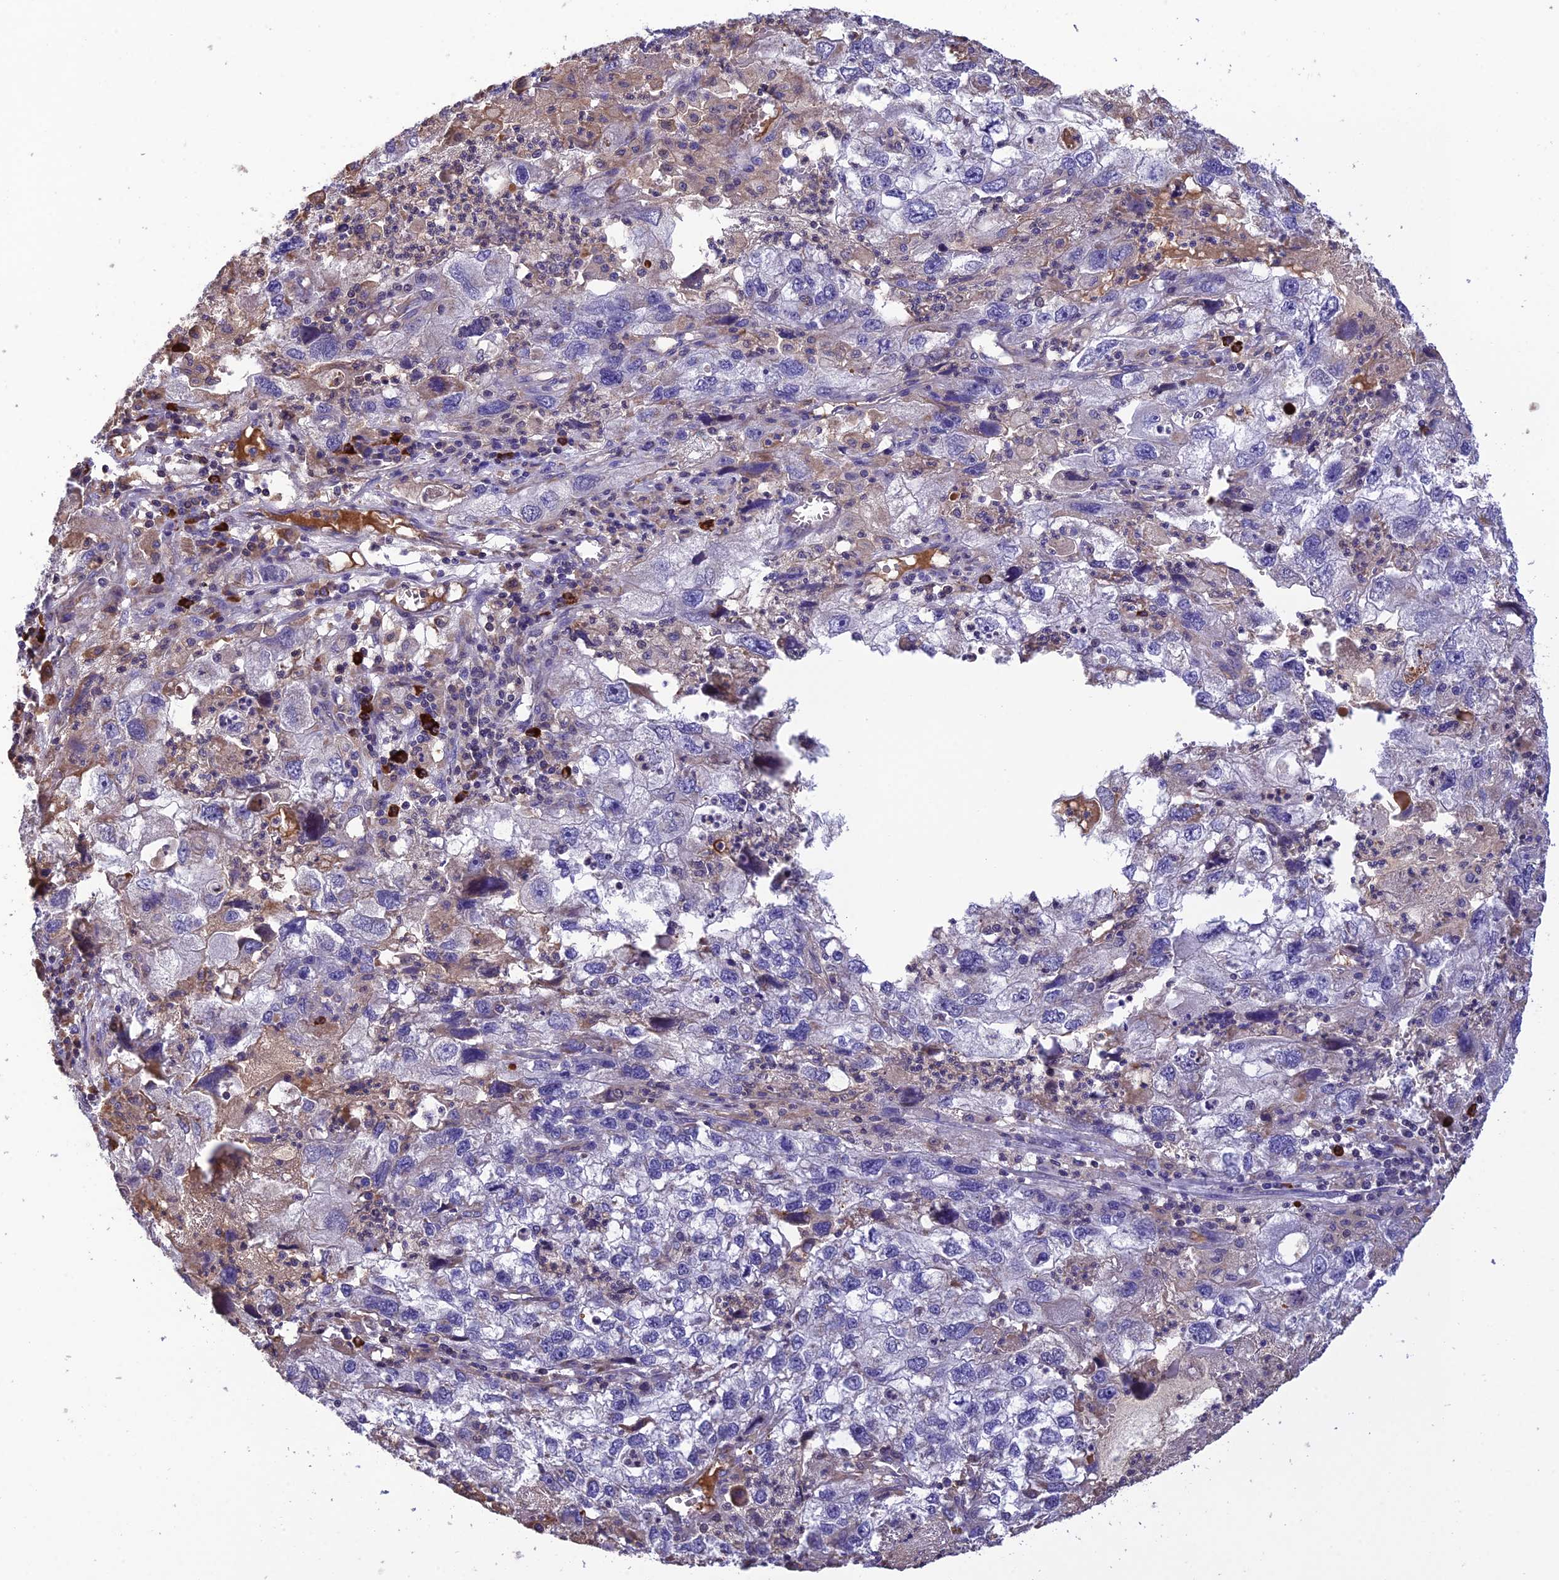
{"staining": {"intensity": "negative", "quantity": "none", "location": "none"}, "tissue": "endometrial cancer", "cell_type": "Tumor cells", "image_type": "cancer", "snomed": [{"axis": "morphology", "description": "Adenocarcinoma, NOS"}, {"axis": "topography", "description": "Endometrium"}], "caption": "DAB (3,3'-diaminobenzidine) immunohistochemical staining of human endometrial cancer (adenocarcinoma) demonstrates no significant staining in tumor cells. Nuclei are stained in blue.", "gene": "MIOS", "patient": {"sex": "female", "age": 49}}